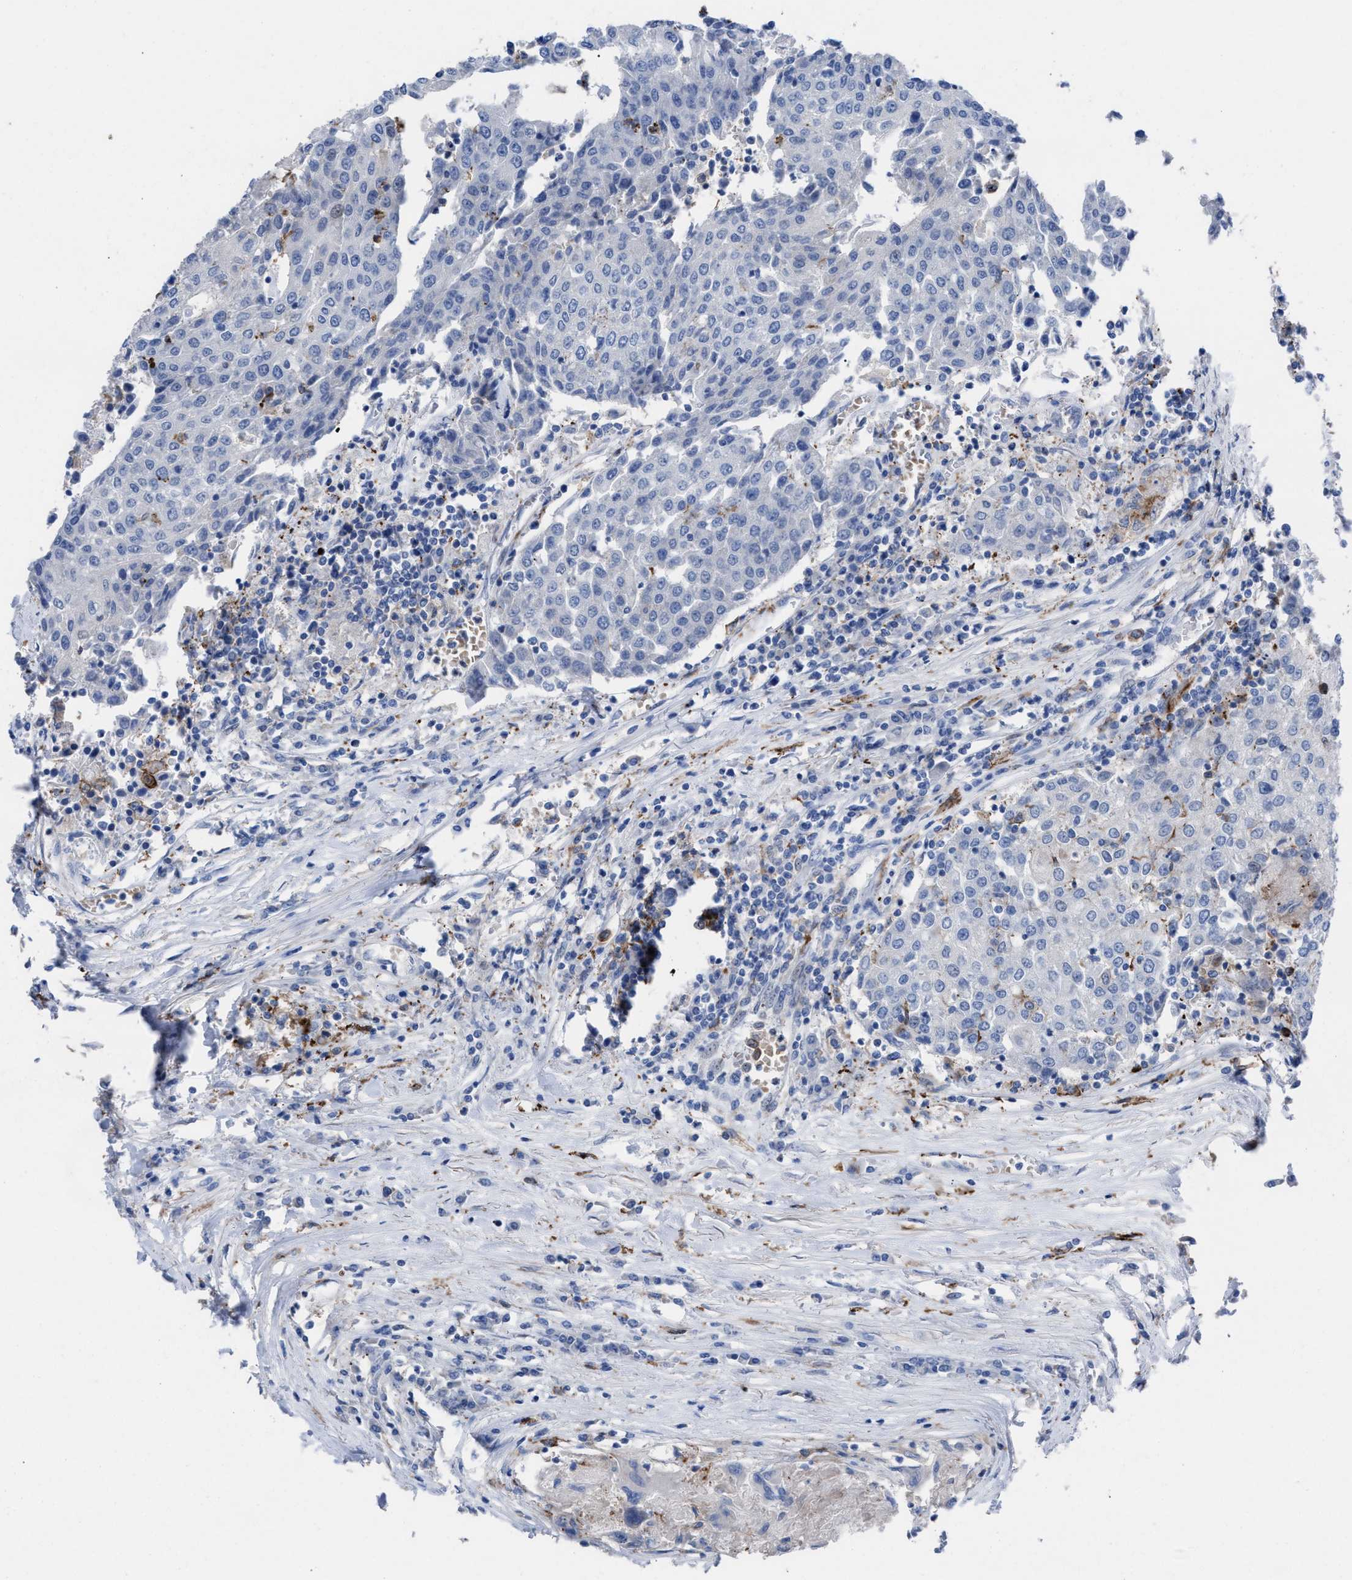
{"staining": {"intensity": "negative", "quantity": "none", "location": "none"}, "tissue": "urothelial cancer", "cell_type": "Tumor cells", "image_type": "cancer", "snomed": [{"axis": "morphology", "description": "Urothelial carcinoma, High grade"}, {"axis": "topography", "description": "Urinary bladder"}], "caption": "Tumor cells are negative for protein expression in human urothelial carcinoma (high-grade).", "gene": "SLC47A1", "patient": {"sex": "female", "age": 85}}